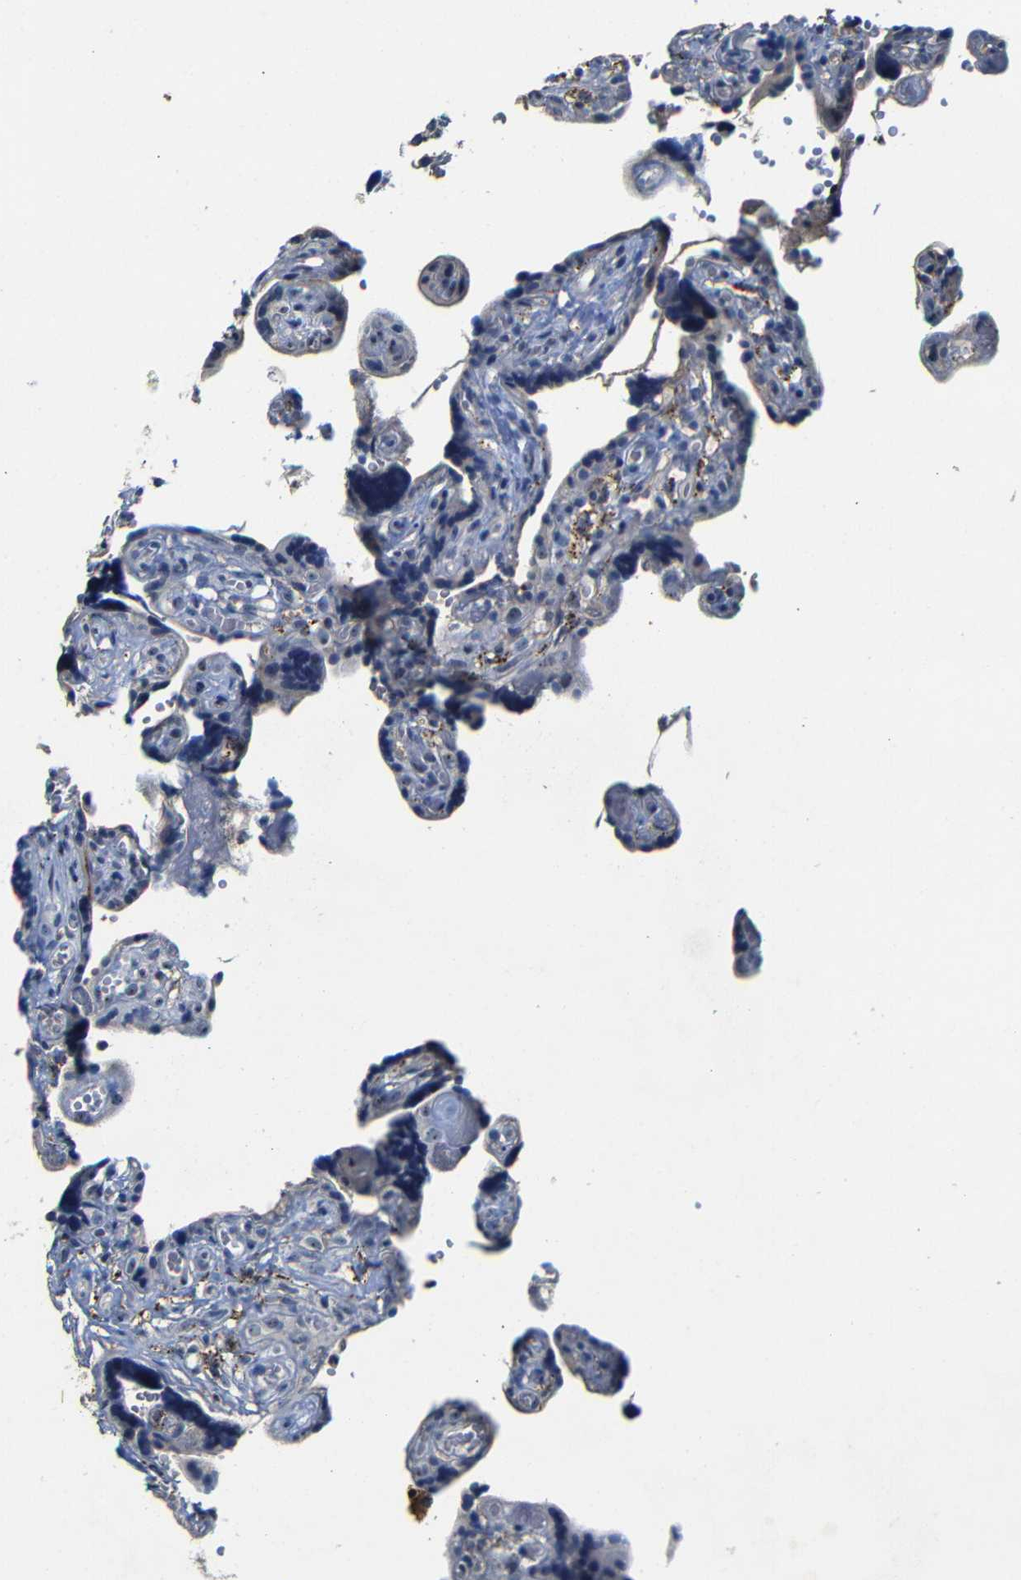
{"staining": {"intensity": "moderate", "quantity": "25%-75%", "location": "nuclear"}, "tissue": "placenta", "cell_type": "Decidual cells", "image_type": "normal", "snomed": [{"axis": "morphology", "description": "Normal tissue, NOS"}, {"axis": "topography", "description": "Placenta"}], "caption": "Brown immunohistochemical staining in benign human placenta reveals moderate nuclear staining in approximately 25%-75% of decidual cells. The protein is stained brown, and the nuclei are stained in blue (DAB IHC with brightfield microscopy, high magnification).", "gene": "MYC", "patient": {"sex": "female", "age": 30}}